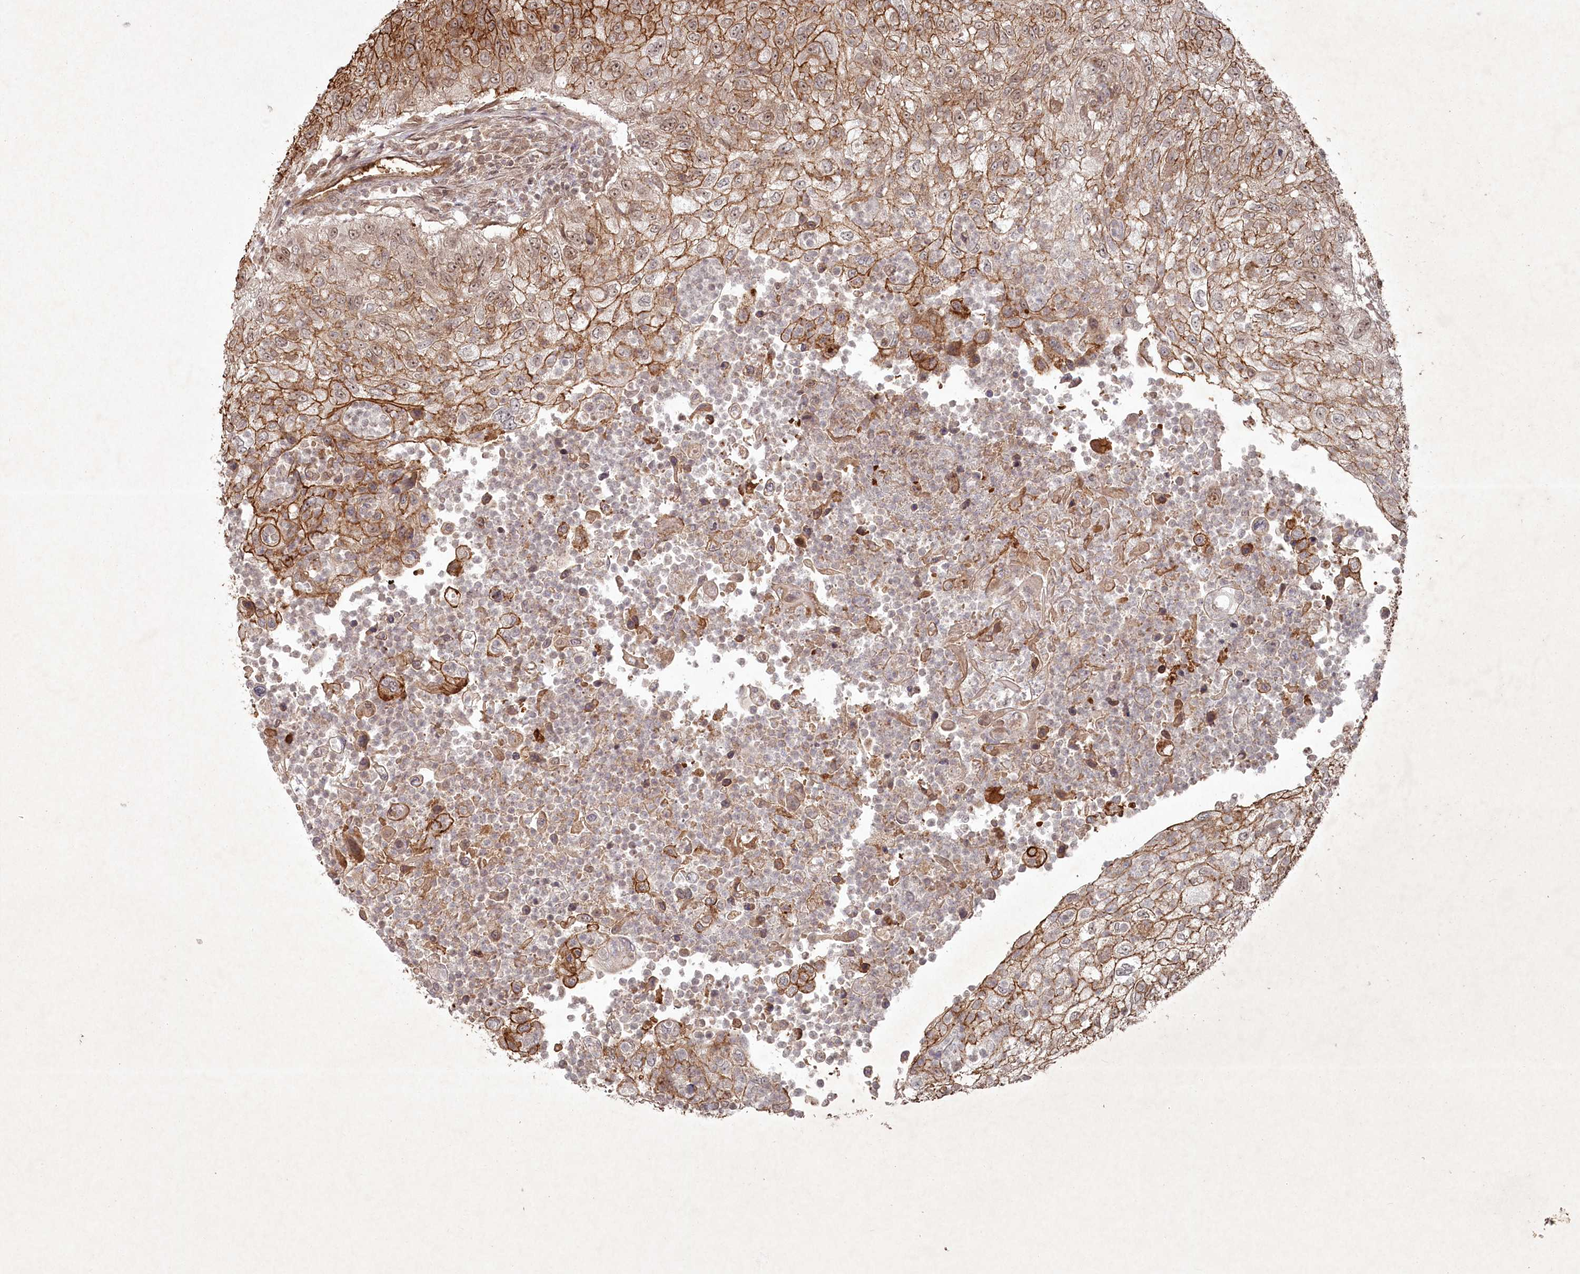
{"staining": {"intensity": "moderate", "quantity": ">75%", "location": "cytoplasmic/membranous"}, "tissue": "urothelial cancer", "cell_type": "Tumor cells", "image_type": "cancer", "snomed": [{"axis": "morphology", "description": "Urothelial carcinoma, High grade"}, {"axis": "topography", "description": "Urinary bladder"}], "caption": "Human urothelial carcinoma (high-grade) stained for a protein (brown) shows moderate cytoplasmic/membranous positive staining in about >75% of tumor cells.", "gene": "FBXL17", "patient": {"sex": "female", "age": 60}}